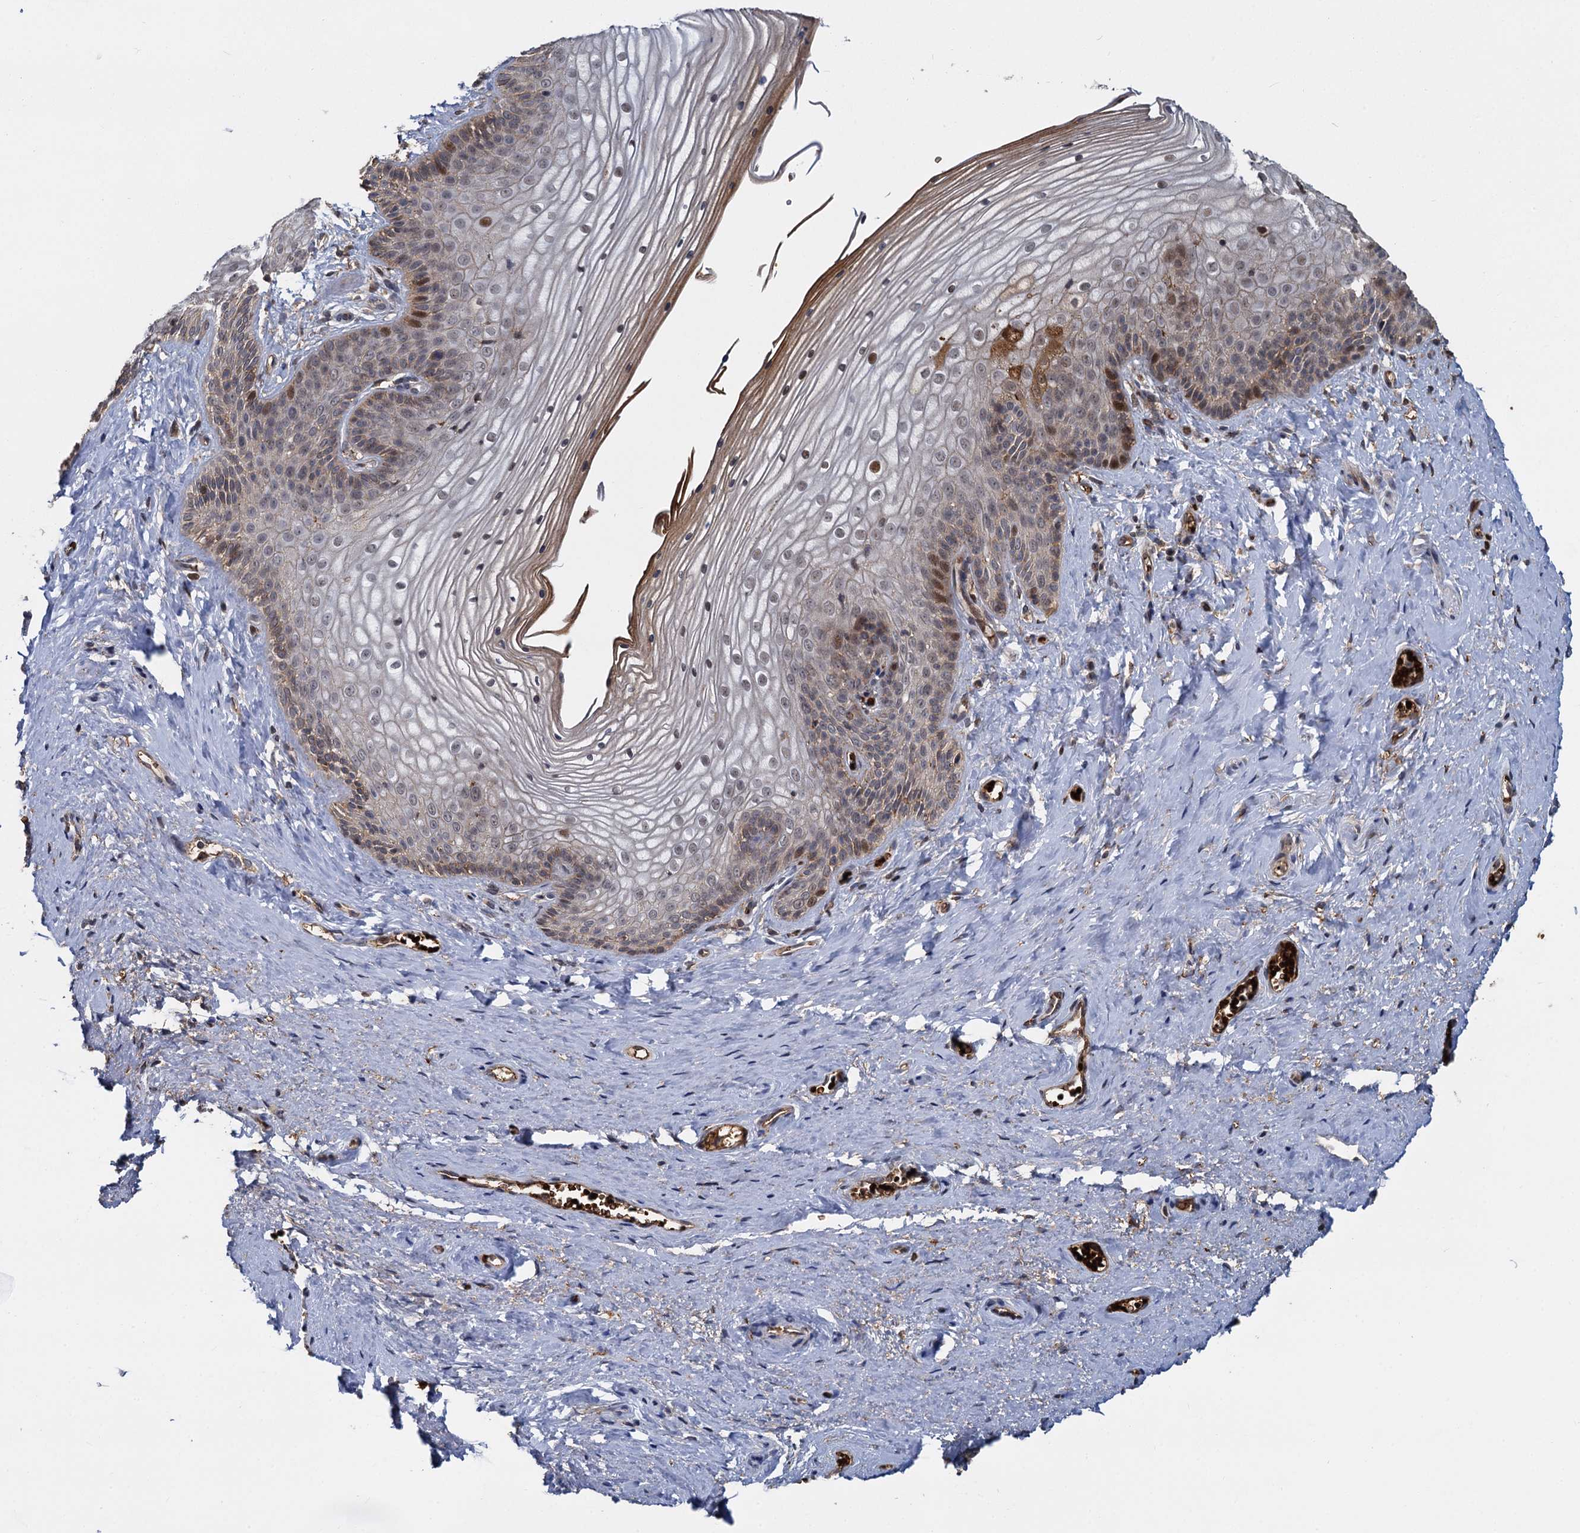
{"staining": {"intensity": "moderate", "quantity": "<25%", "location": "nuclear"}, "tissue": "vagina", "cell_type": "Squamous epithelial cells", "image_type": "normal", "snomed": [{"axis": "morphology", "description": "Normal tissue, NOS"}, {"axis": "topography", "description": "Vagina"}, {"axis": "topography", "description": "Cervix"}], "caption": "High-power microscopy captured an immunohistochemistry micrograph of benign vagina, revealing moderate nuclear staining in approximately <25% of squamous epithelial cells.", "gene": "FANCI", "patient": {"sex": "female", "age": 40}}